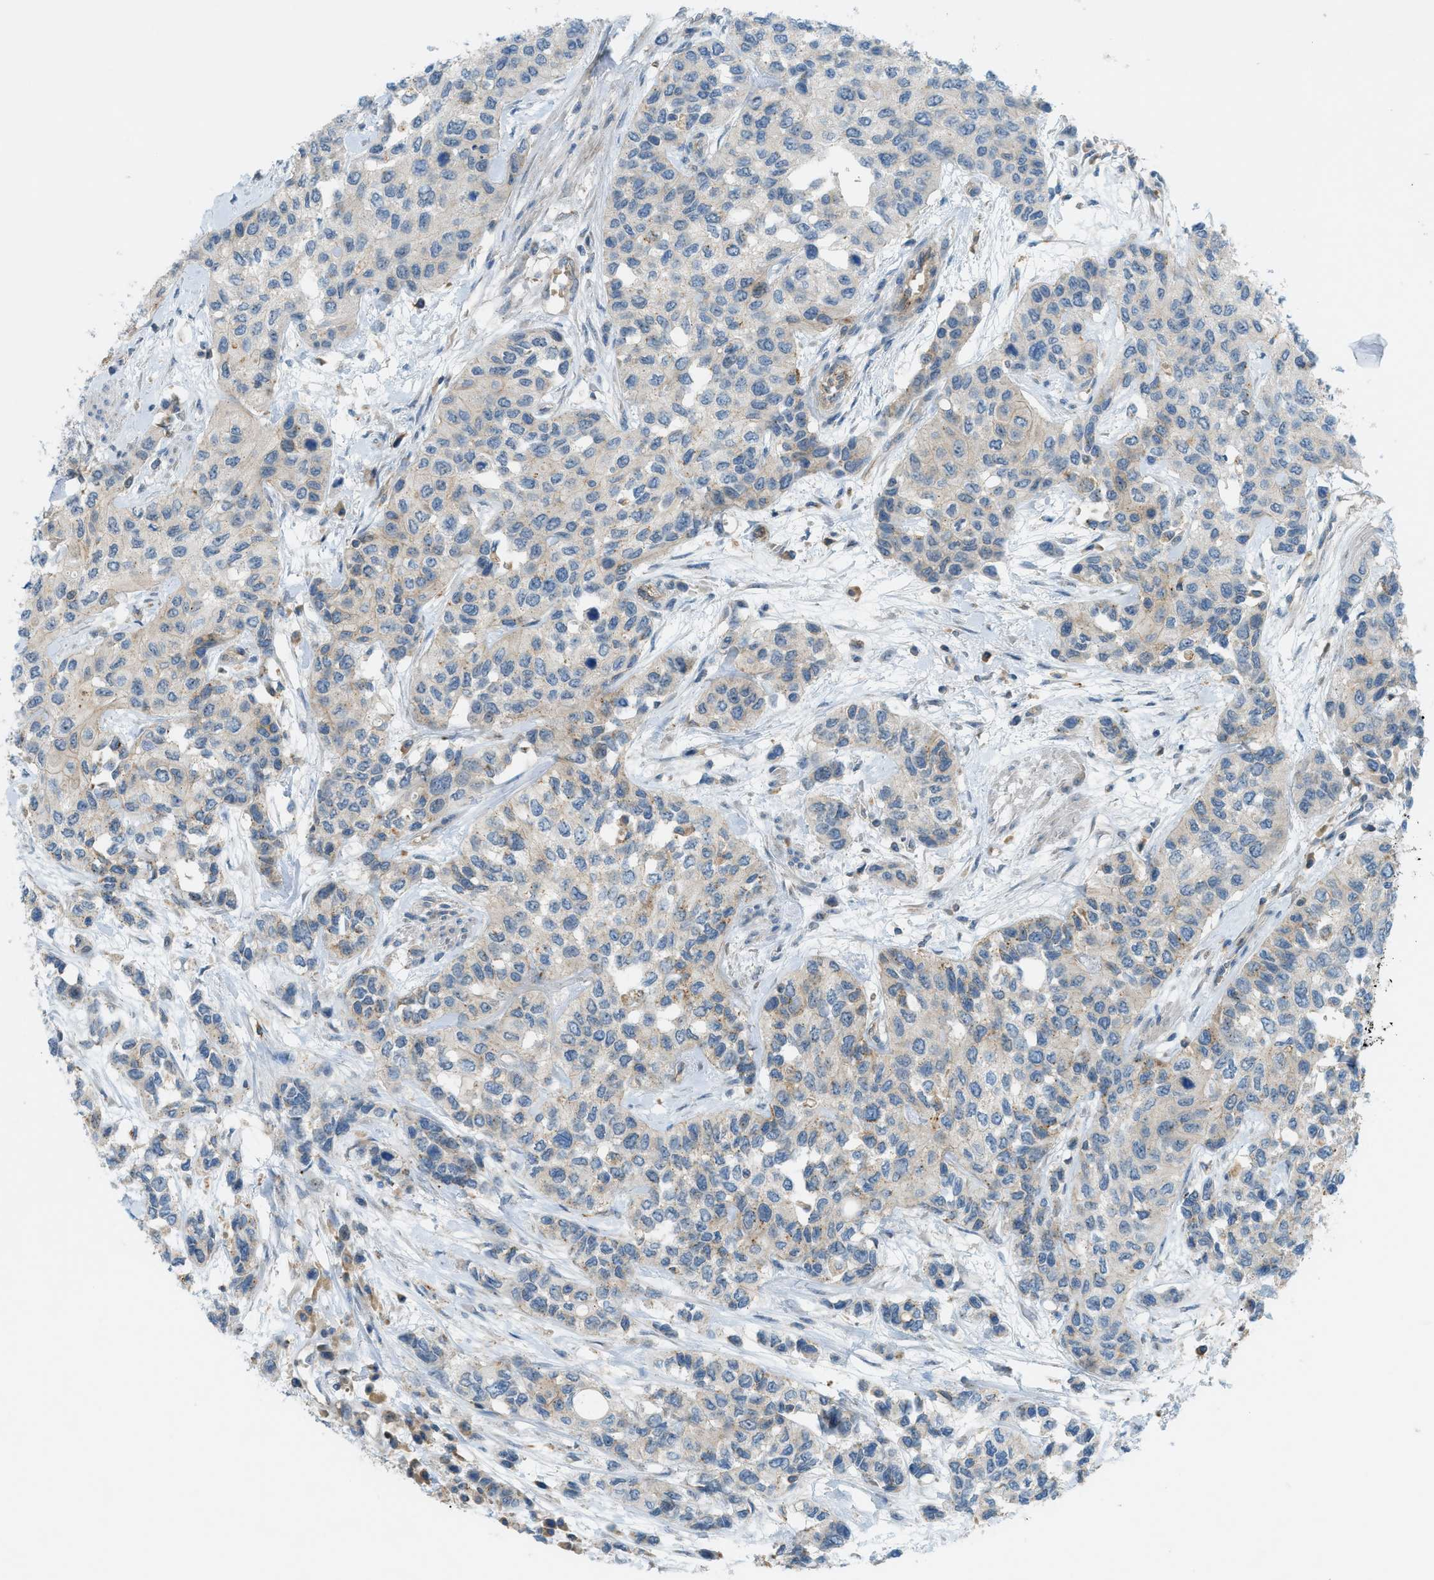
{"staining": {"intensity": "weak", "quantity": "<25%", "location": "cytoplasmic/membranous"}, "tissue": "urothelial cancer", "cell_type": "Tumor cells", "image_type": "cancer", "snomed": [{"axis": "morphology", "description": "Urothelial carcinoma, High grade"}, {"axis": "topography", "description": "Urinary bladder"}], "caption": "The immunohistochemistry image has no significant staining in tumor cells of urothelial cancer tissue.", "gene": "GRK6", "patient": {"sex": "female", "age": 56}}